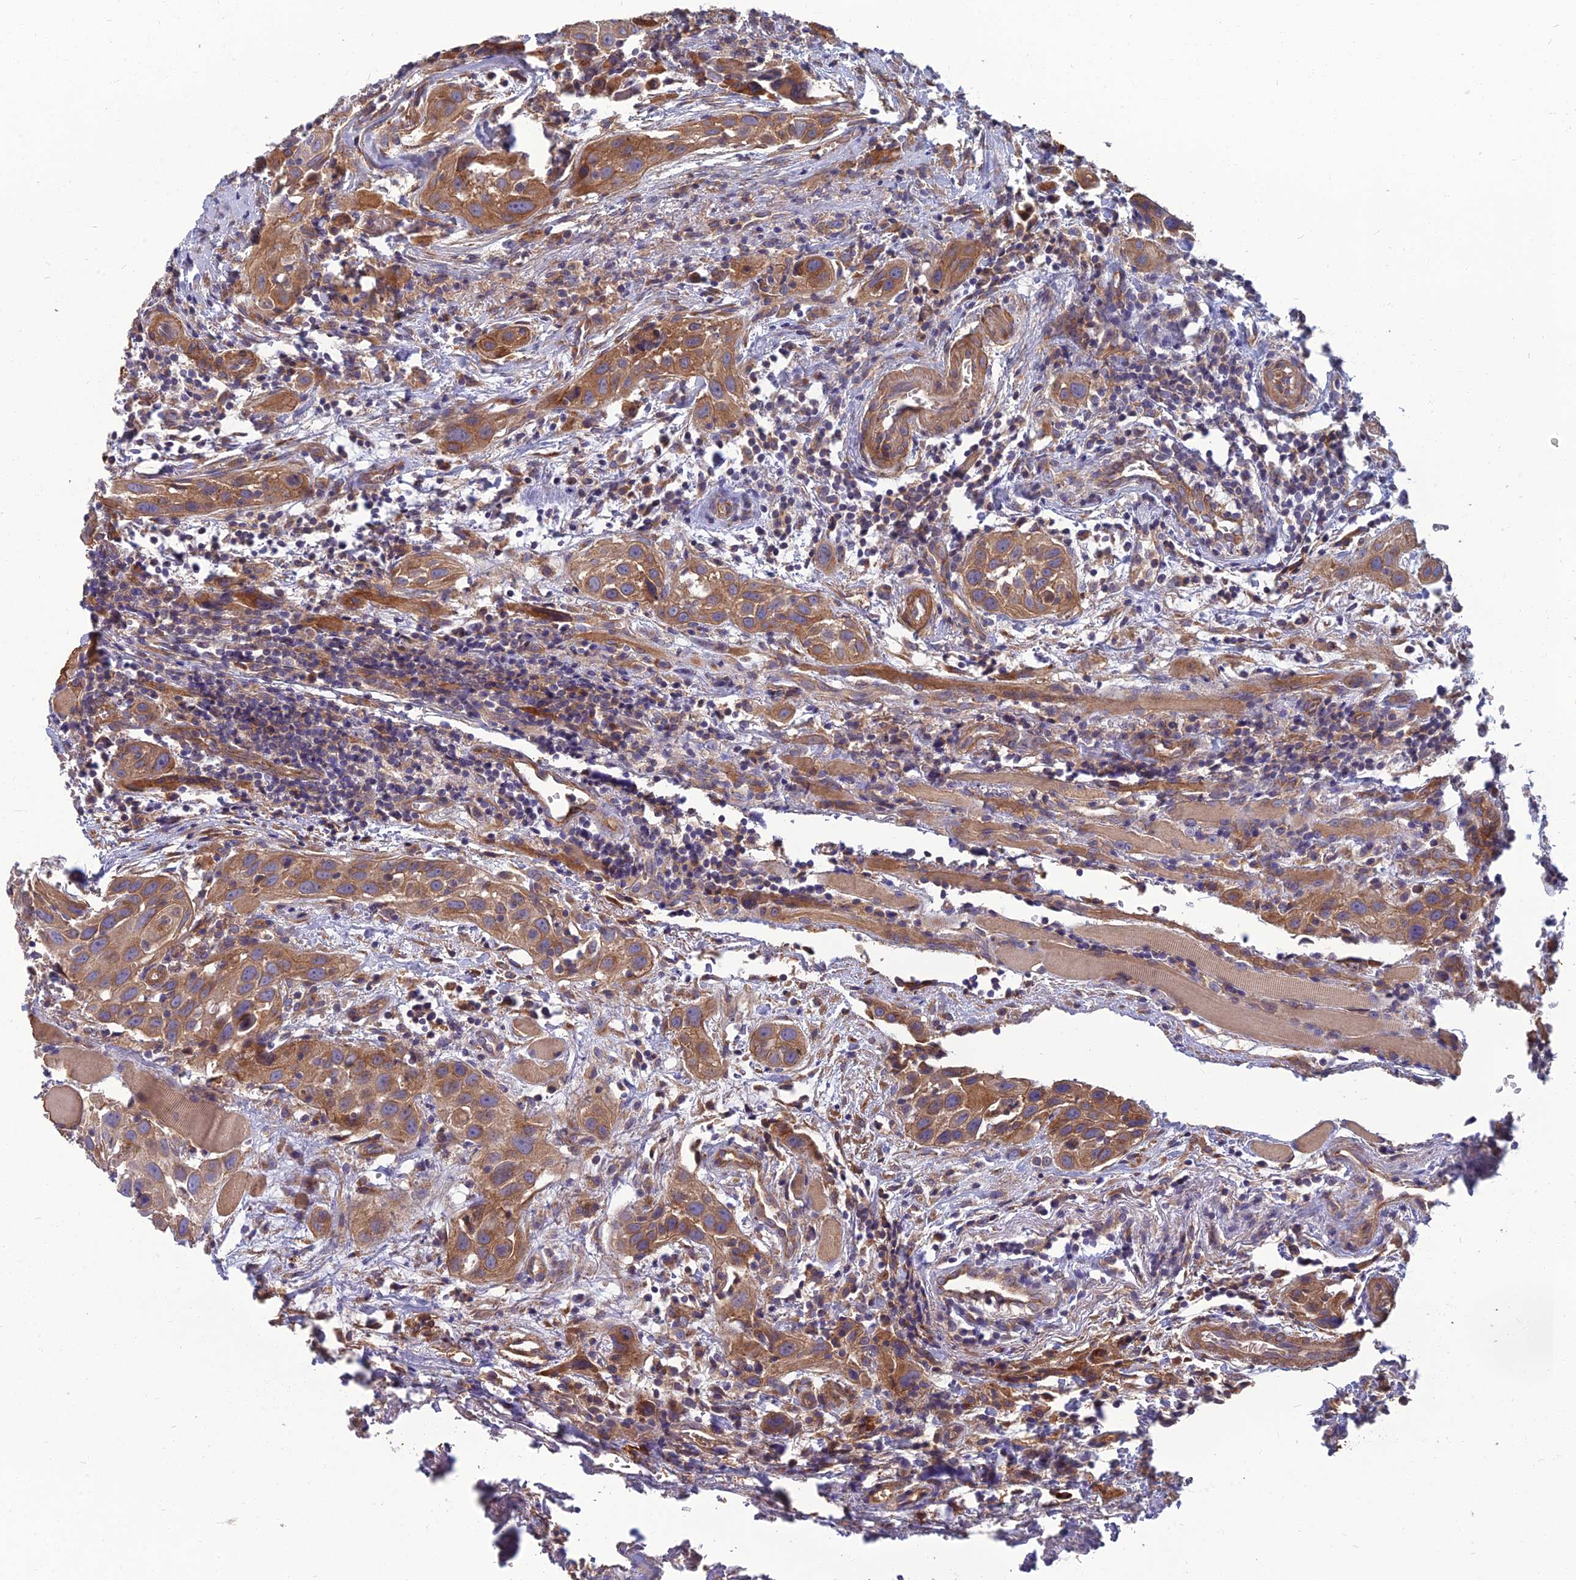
{"staining": {"intensity": "moderate", "quantity": ">75%", "location": "cytoplasmic/membranous"}, "tissue": "head and neck cancer", "cell_type": "Tumor cells", "image_type": "cancer", "snomed": [{"axis": "morphology", "description": "Squamous cell carcinoma, NOS"}, {"axis": "topography", "description": "Oral tissue"}, {"axis": "topography", "description": "Head-Neck"}], "caption": "The immunohistochemical stain shows moderate cytoplasmic/membranous staining in tumor cells of squamous cell carcinoma (head and neck) tissue.", "gene": "WDR24", "patient": {"sex": "female", "age": 50}}